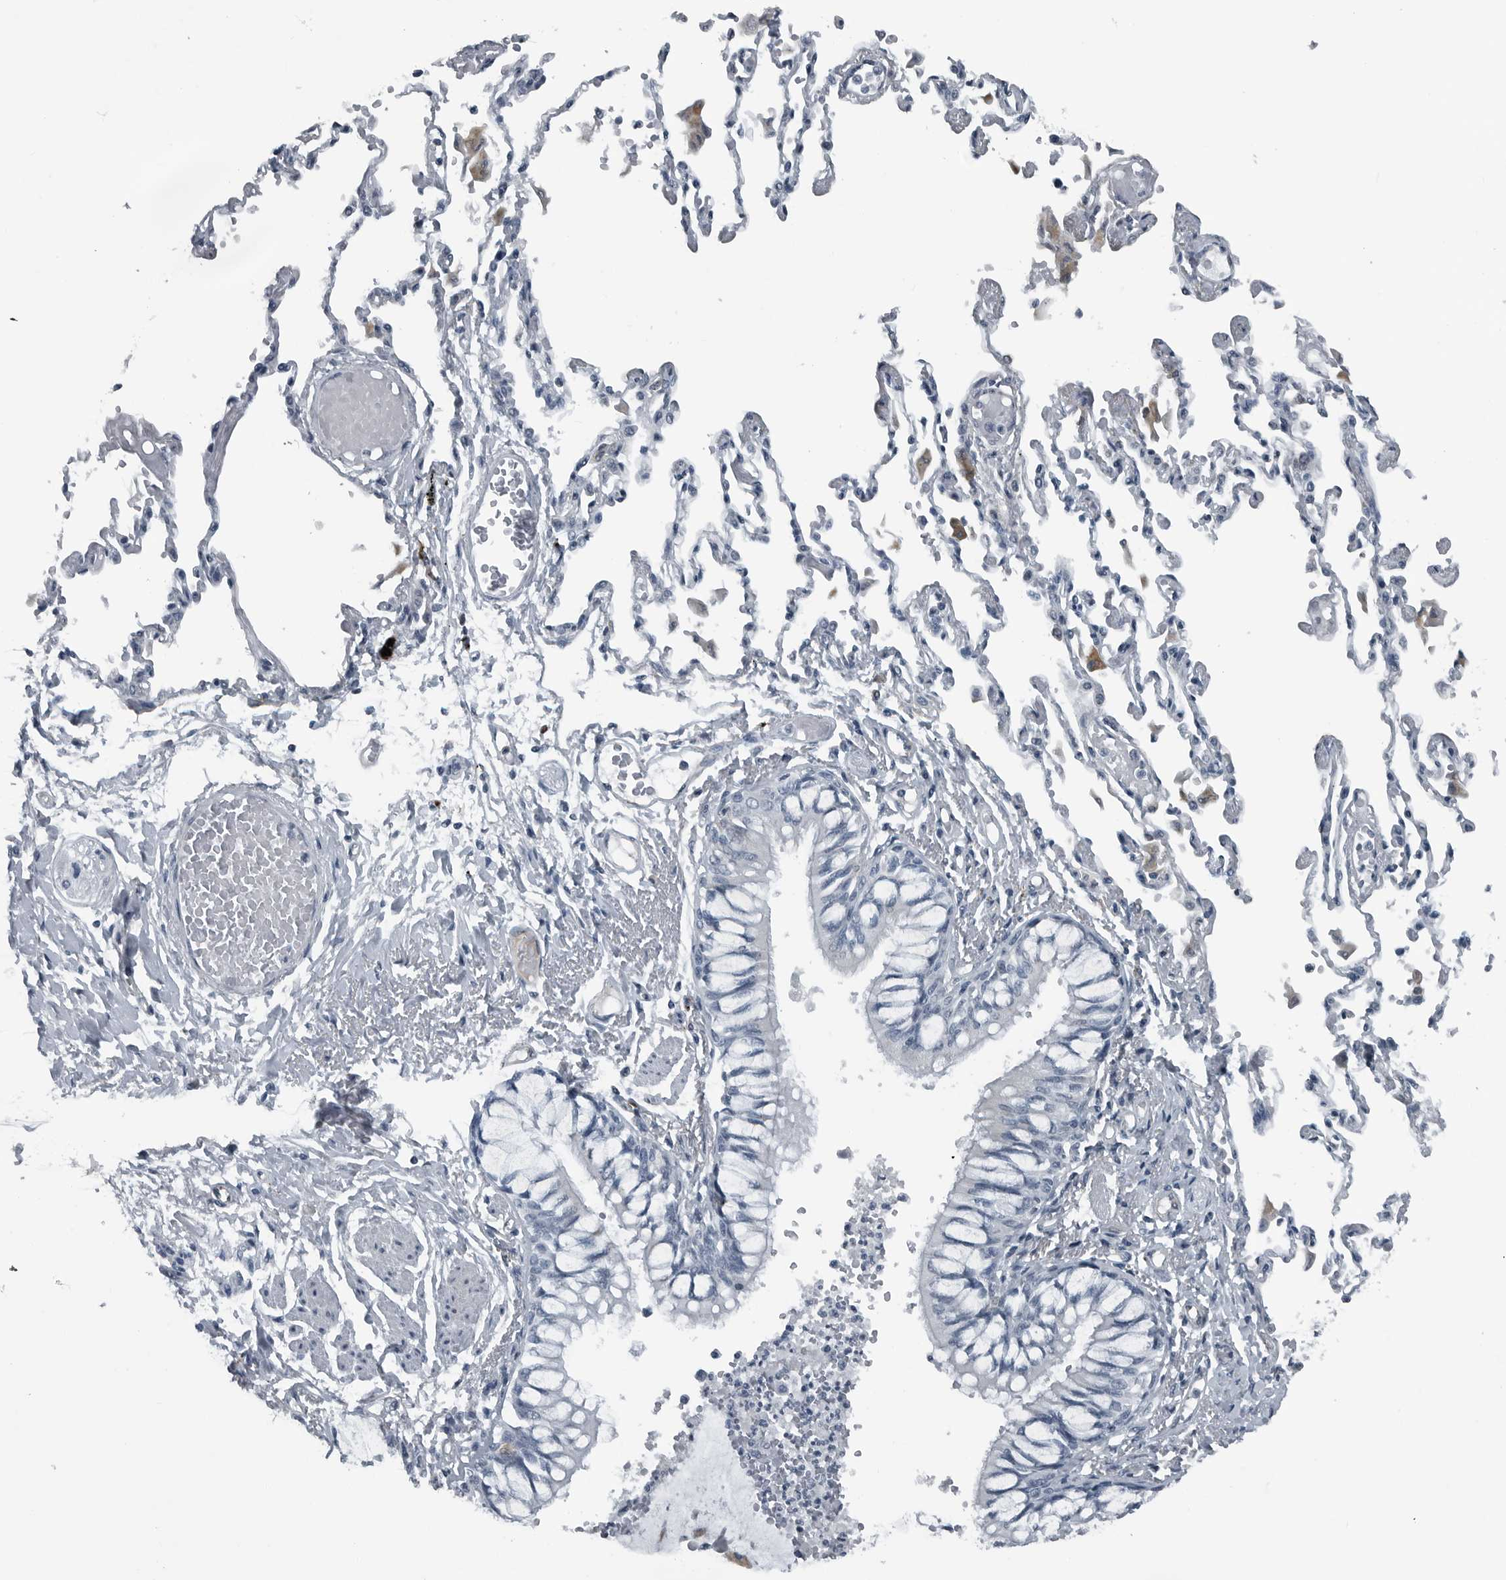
{"staining": {"intensity": "negative", "quantity": "none", "location": "none"}, "tissue": "bronchus", "cell_type": "Respiratory epithelial cells", "image_type": "normal", "snomed": [{"axis": "morphology", "description": "Normal tissue, NOS"}, {"axis": "topography", "description": "Cartilage tissue"}, {"axis": "topography", "description": "Bronchus"}, {"axis": "topography", "description": "Lung"}], "caption": "Immunohistochemical staining of benign bronchus exhibits no significant staining in respiratory epithelial cells. (DAB (3,3'-diaminobenzidine) IHC visualized using brightfield microscopy, high magnification).", "gene": "GAK", "patient": {"sex": "female", "age": 49}}